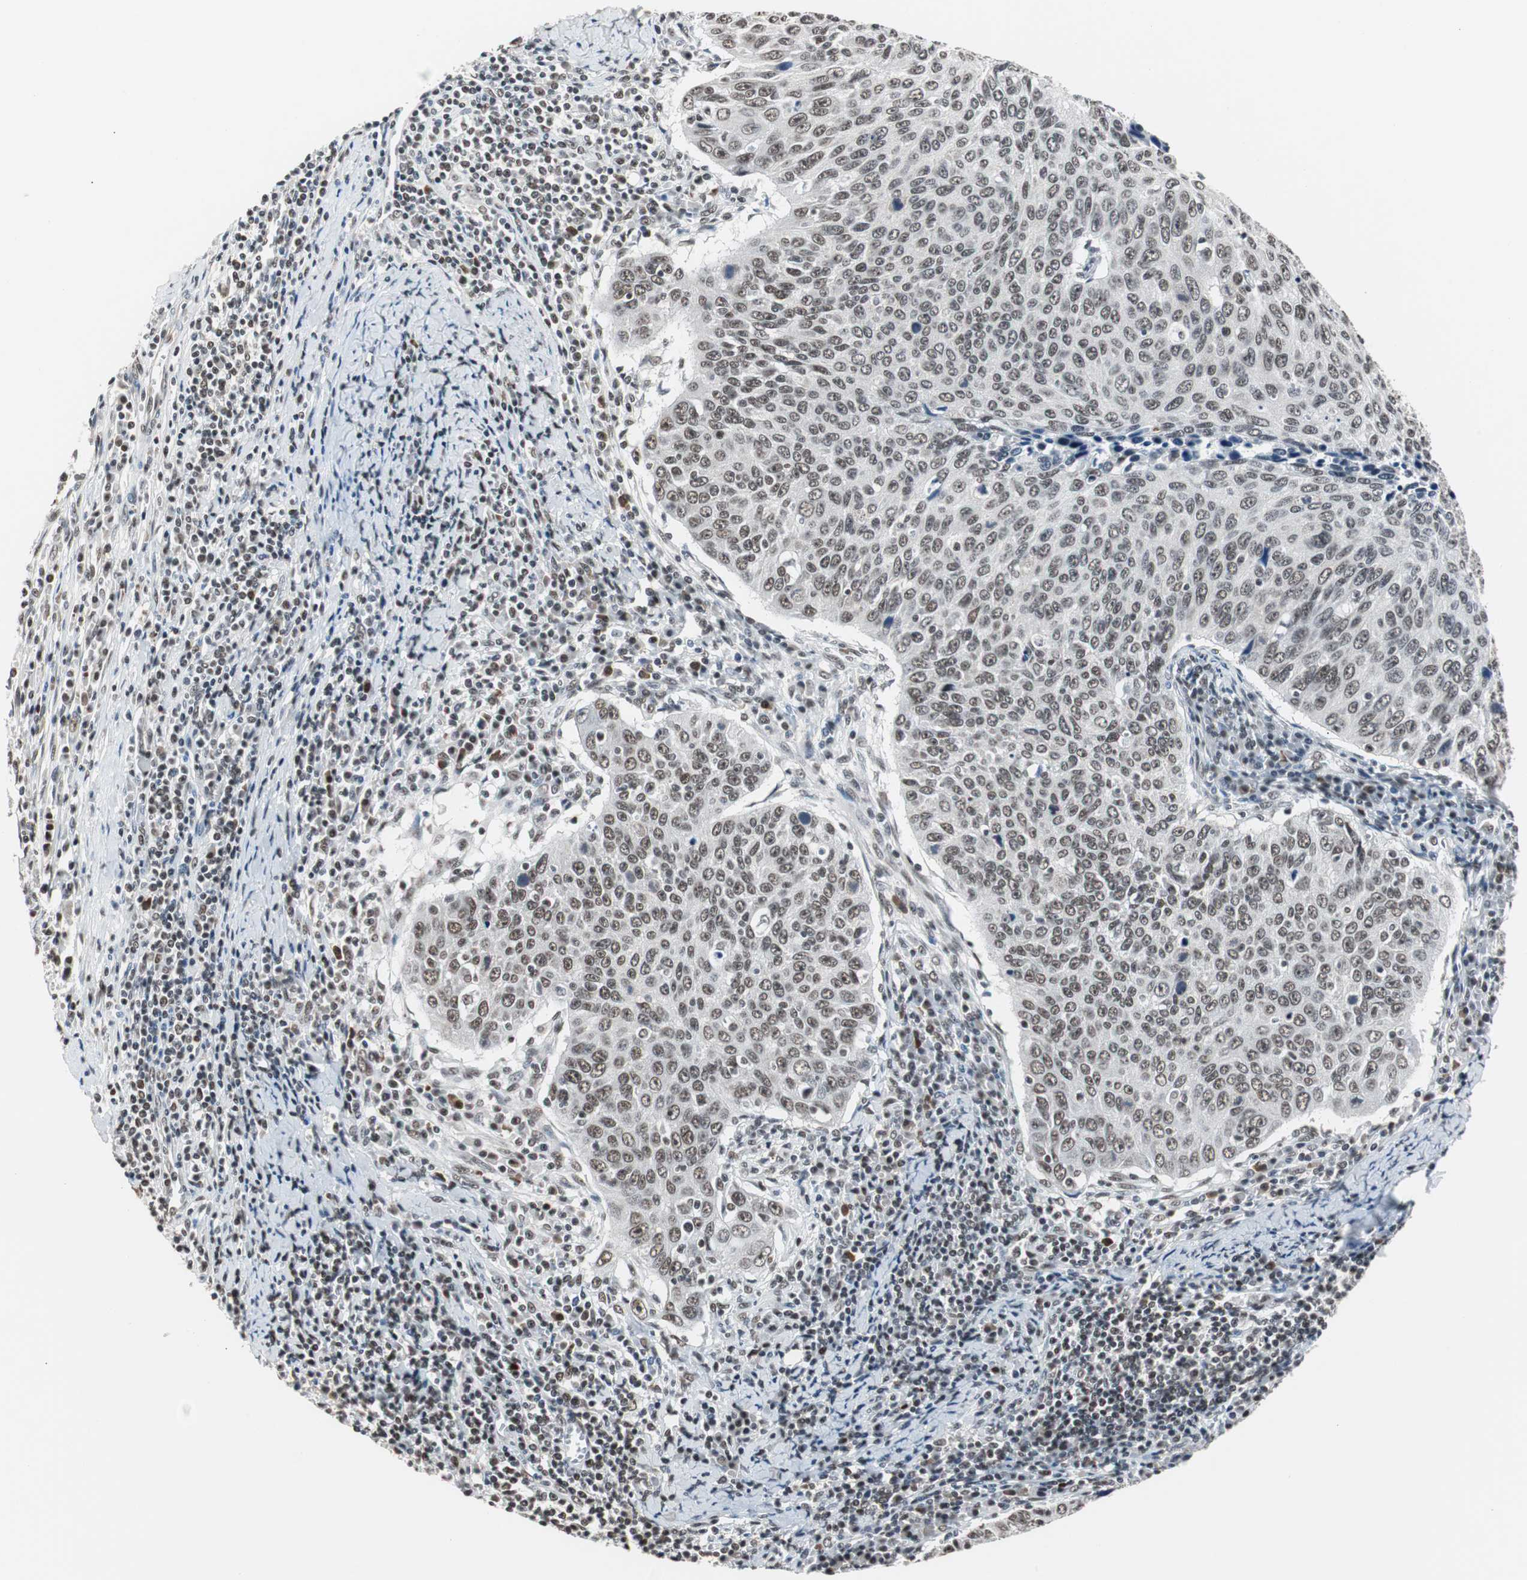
{"staining": {"intensity": "moderate", "quantity": ">75%", "location": "nuclear"}, "tissue": "cervical cancer", "cell_type": "Tumor cells", "image_type": "cancer", "snomed": [{"axis": "morphology", "description": "Squamous cell carcinoma, NOS"}, {"axis": "topography", "description": "Cervix"}], "caption": "A micrograph of human cervical squamous cell carcinoma stained for a protein shows moderate nuclear brown staining in tumor cells.", "gene": "TAF7", "patient": {"sex": "female", "age": 53}}